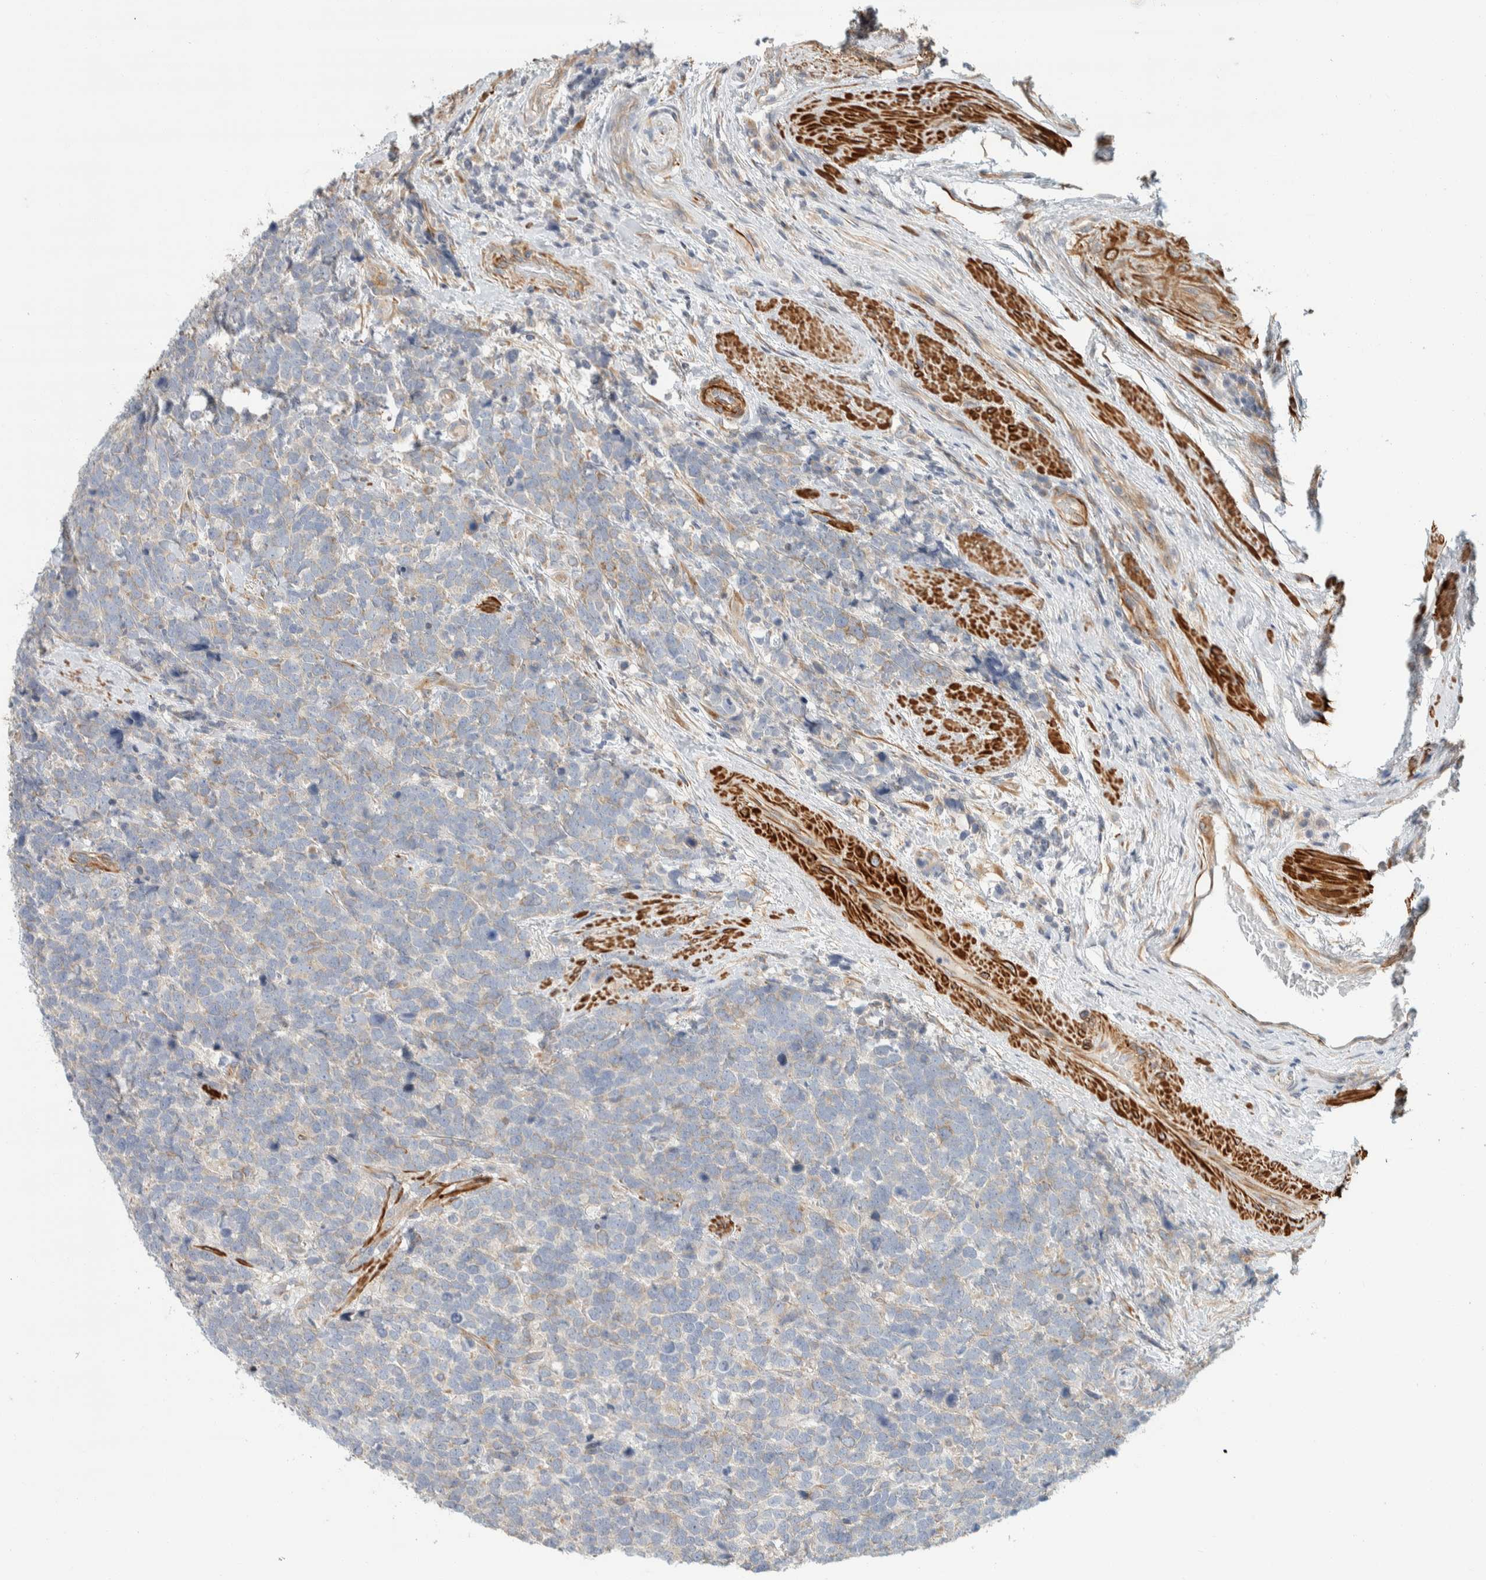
{"staining": {"intensity": "weak", "quantity": "<25%", "location": "cytoplasmic/membranous"}, "tissue": "urothelial cancer", "cell_type": "Tumor cells", "image_type": "cancer", "snomed": [{"axis": "morphology", "description": "Urothelial carcinoma, High grade"}, {"axis": "topography", "description": "Urinary bladder"}], "caption": "Tumor cells are negative for protein expression in human urothelial cancer.", "gene": "CDR2", "patient": {"sex": "female", "age": 82}}